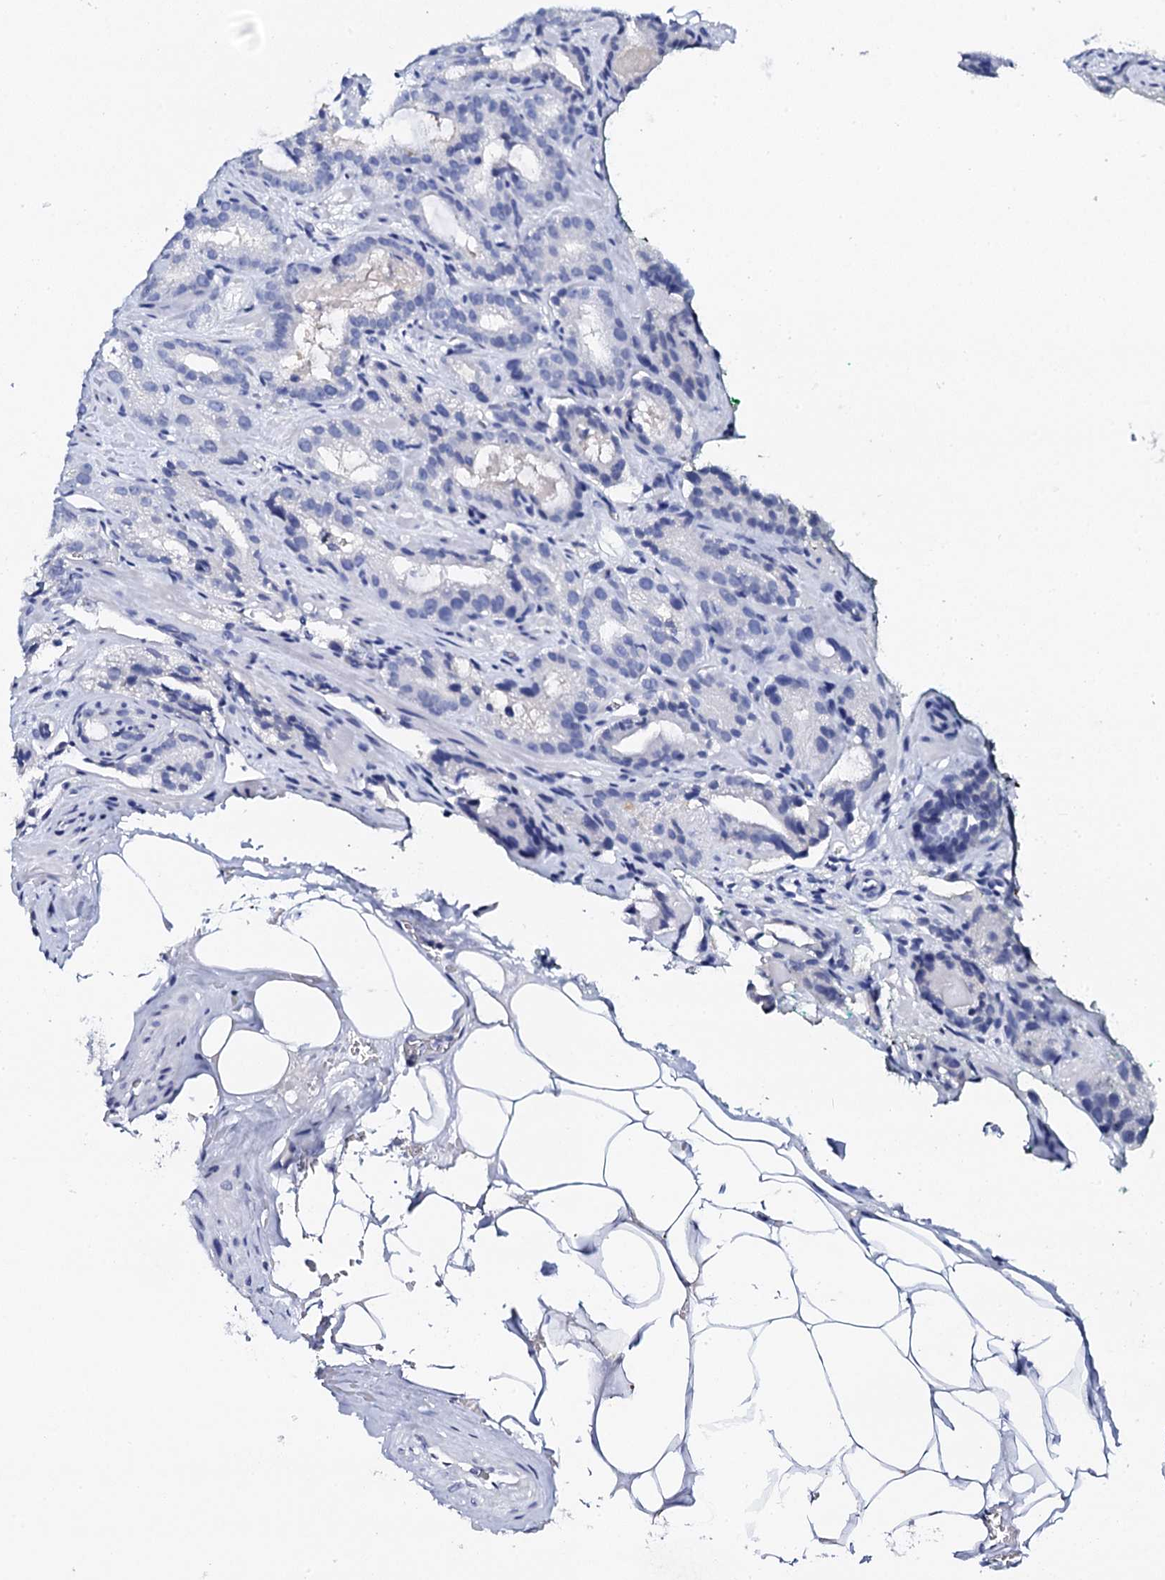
{"staining": {"intensity": "negative", "quantity": "none", "location": "none"}, "tissue": "prostate cancer", "cell_type": "Tumor cells", "image_type": "cancer", "snomed": [{"axis": "morphology", "description": "Adenocarcinoma, High grade"}, {"axis": "topography", "description": "Prostate"}], "caption": "Prostate adenocarcinoma (high-grade) was stained to show a protein in brown. There is no significant positivity in tumor cells.", "gene": "FBXL16", "patient": {"sex": "male", "age": 57}}